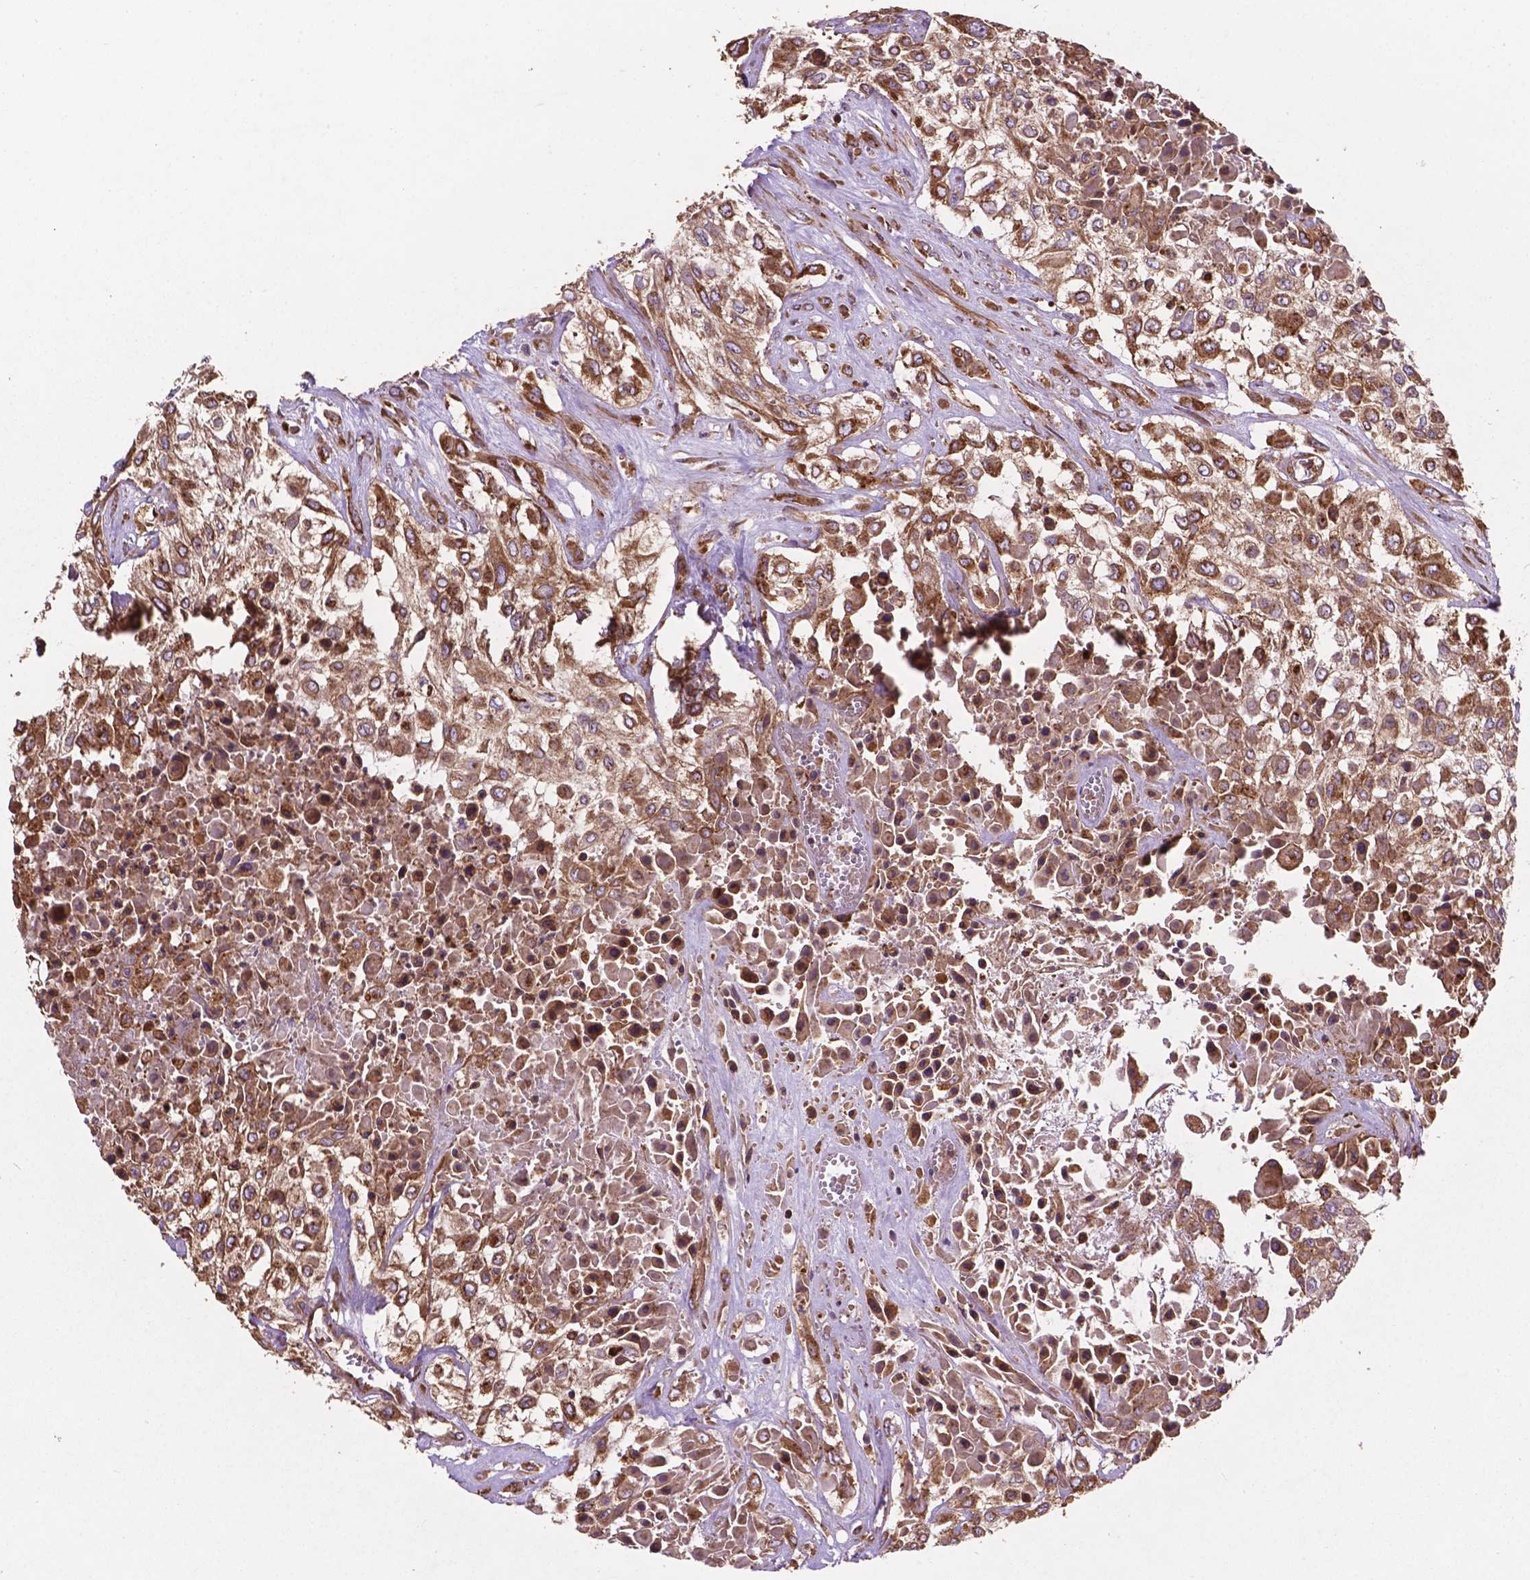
{"staining": {"intensity": "moderate", "quantity": ">75%", "location": "cytoplasmic/membranous"}, "tissue": "urothelial cancer", "cell_type": "Tumor cells", "image_type": "cancer", "snomed": [{"axis": "morphology", "description": "Urothelial carcinoma, High grade"}, {"axis": "topography", "description": "Urinary bladder"}], "caption": "Immunohistochemistry (IHC) (DAB (3,3'-diaminobenzidine)) staining of urothelial cancer reveals moderate cytoplasmic/membranous protein expression in about >75% of tumor cells.", "gene": "CCDC71L", "patient": {"sex": "male", "age": 57}}